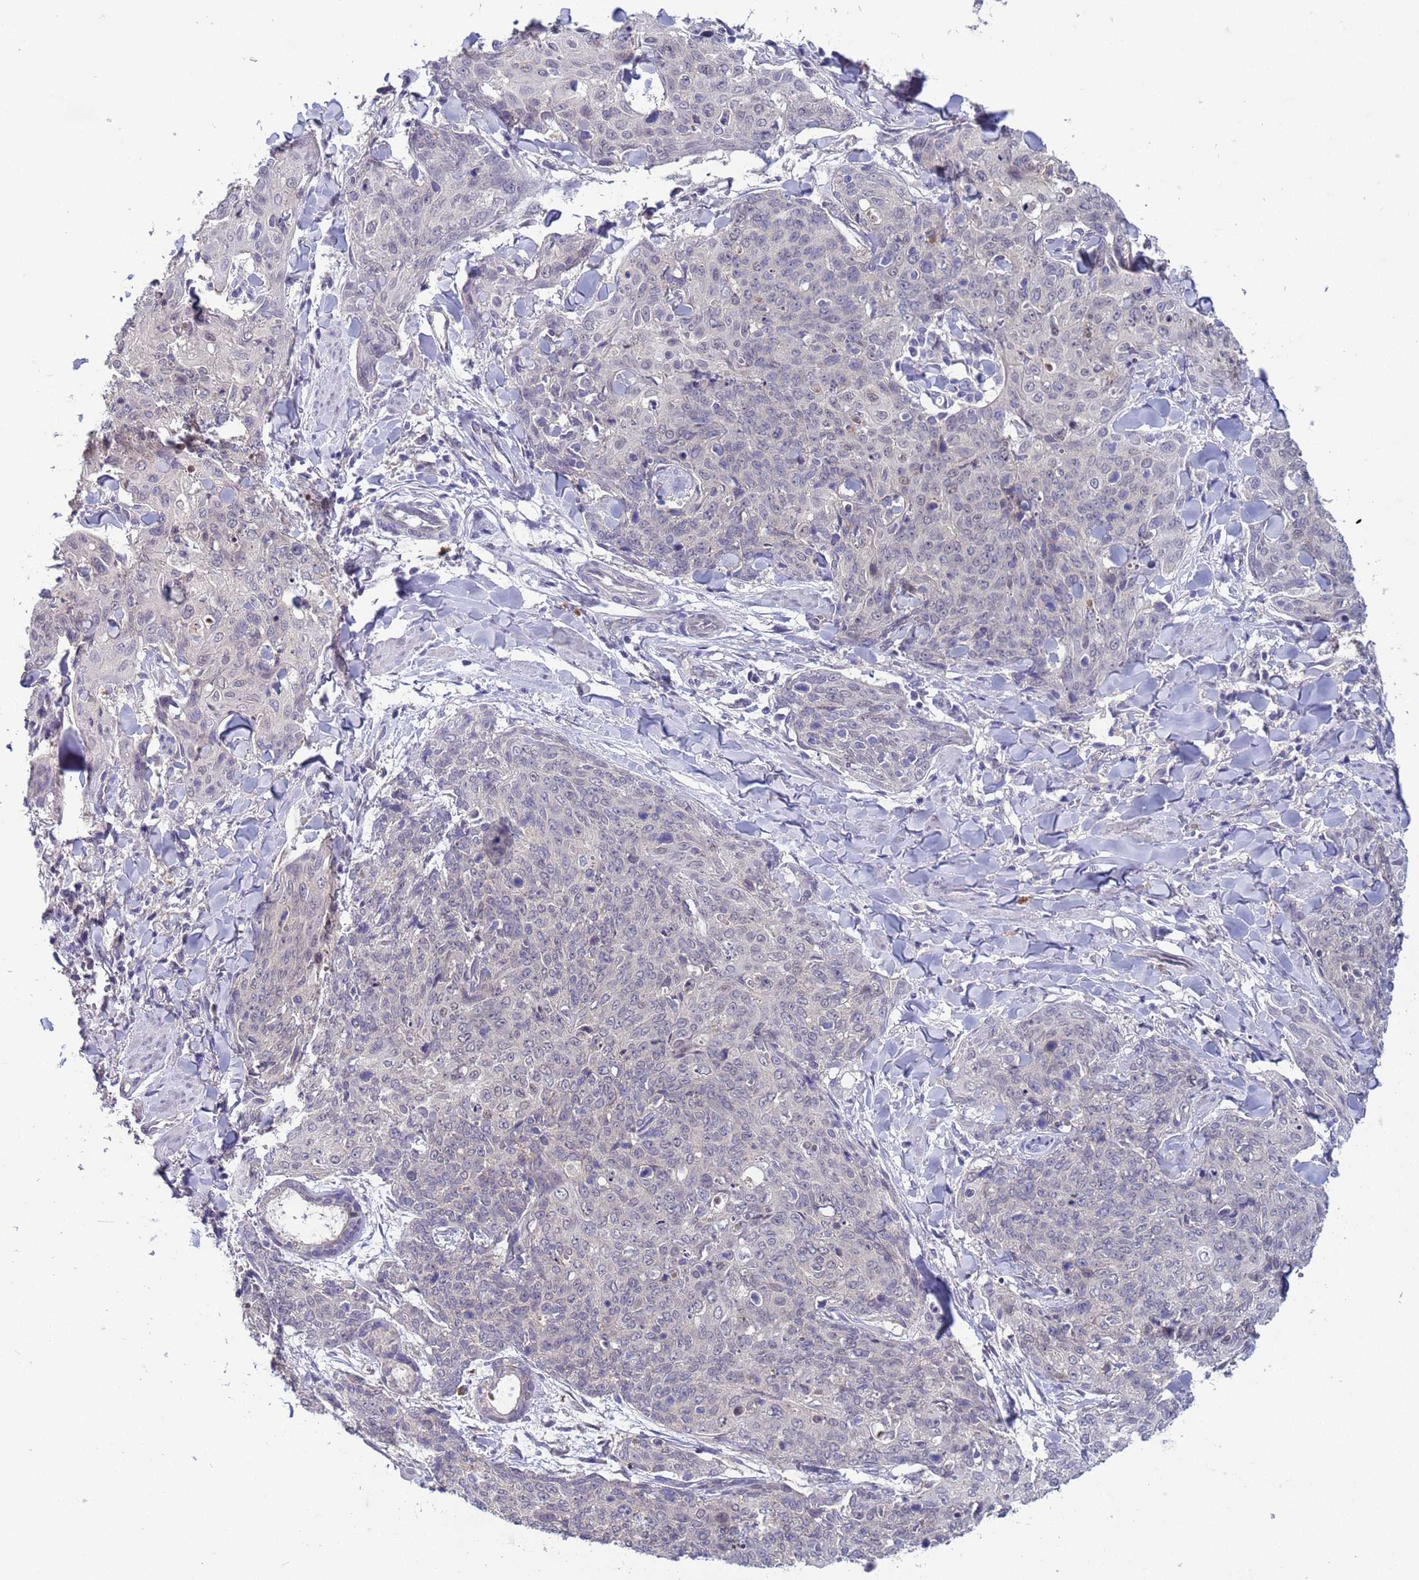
{"staining": {"intensity": "negative", "quantity": "none", "location": "none"}, "tissue": "skin cancer", "cell_type": "Tumor cells", "image_type": "cancer", "snomed": [{"axis": "morphology", "description": "Squamous cell carcinoma, NOS"}, {"axis": "topography", "description": "Skin"}, {"axis": "topography", "description": "Vulva"}], "caption": "This is an immunohistochemistry image of skin cancer. There is no expression in tumor cells.", "gene": "TRMT10A", "patient": {"sex": "female", "age": 85}}